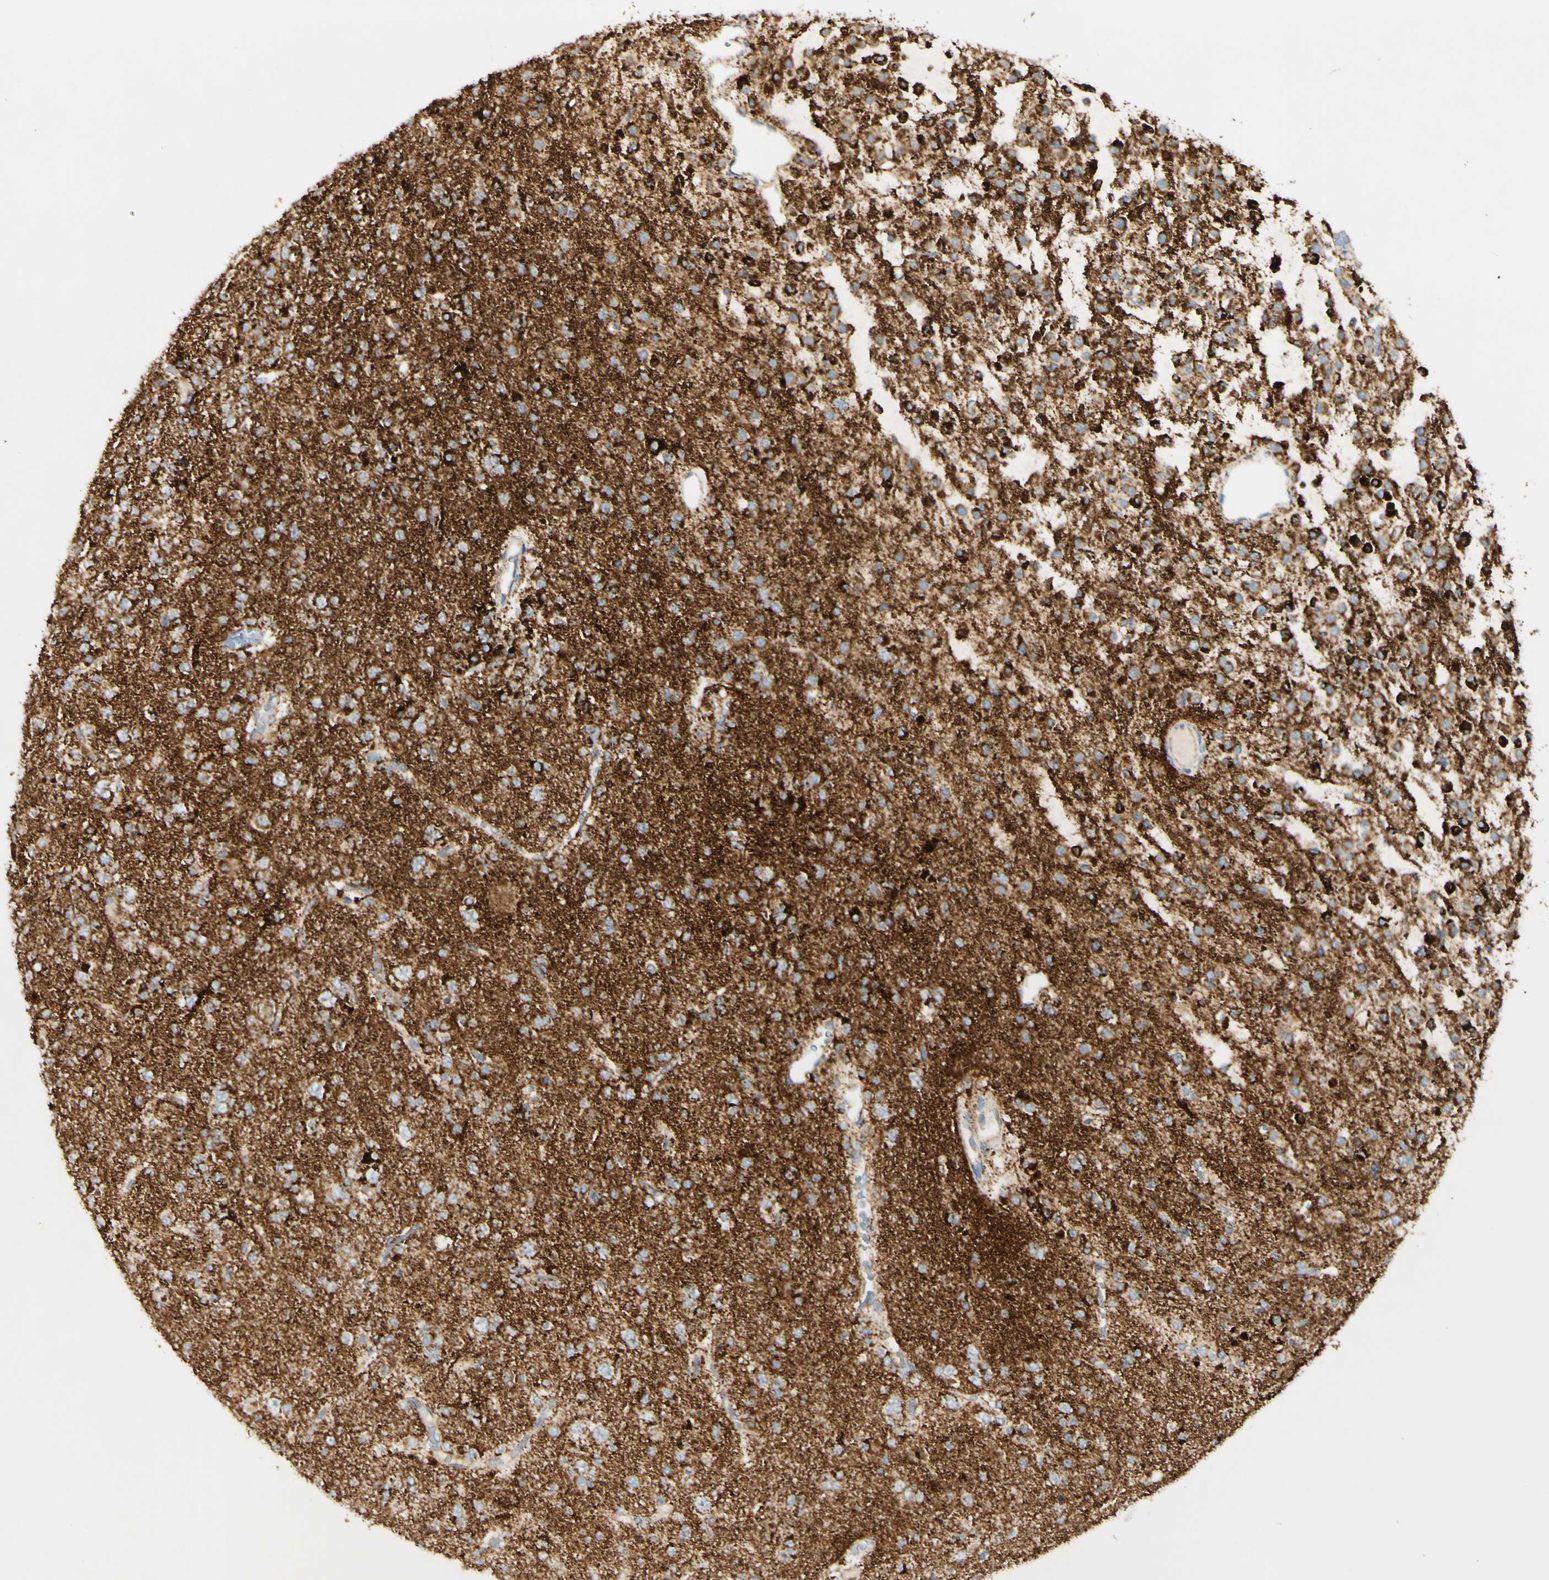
{"staining": {"intensity": "strong", "quantity": ">75%", "location": "cytoplasmic/membranous"}, "tissue": "glioma", "cell_type": "Tumor cells", "image_type": "cancer", "snomed": [{"axis": "morphology", "description": "Glioma, malignant, Low grade"}, {"axis": "topography", "description": "Brain"}], "caption": "Immunohistochemical staining of human glioma shows high levels of strong cytoplasmic/membranous protein positivity in about >75% of tumor cells.", "gene": "OXCT1", "patient": {"sex": "male", "age": 38}}